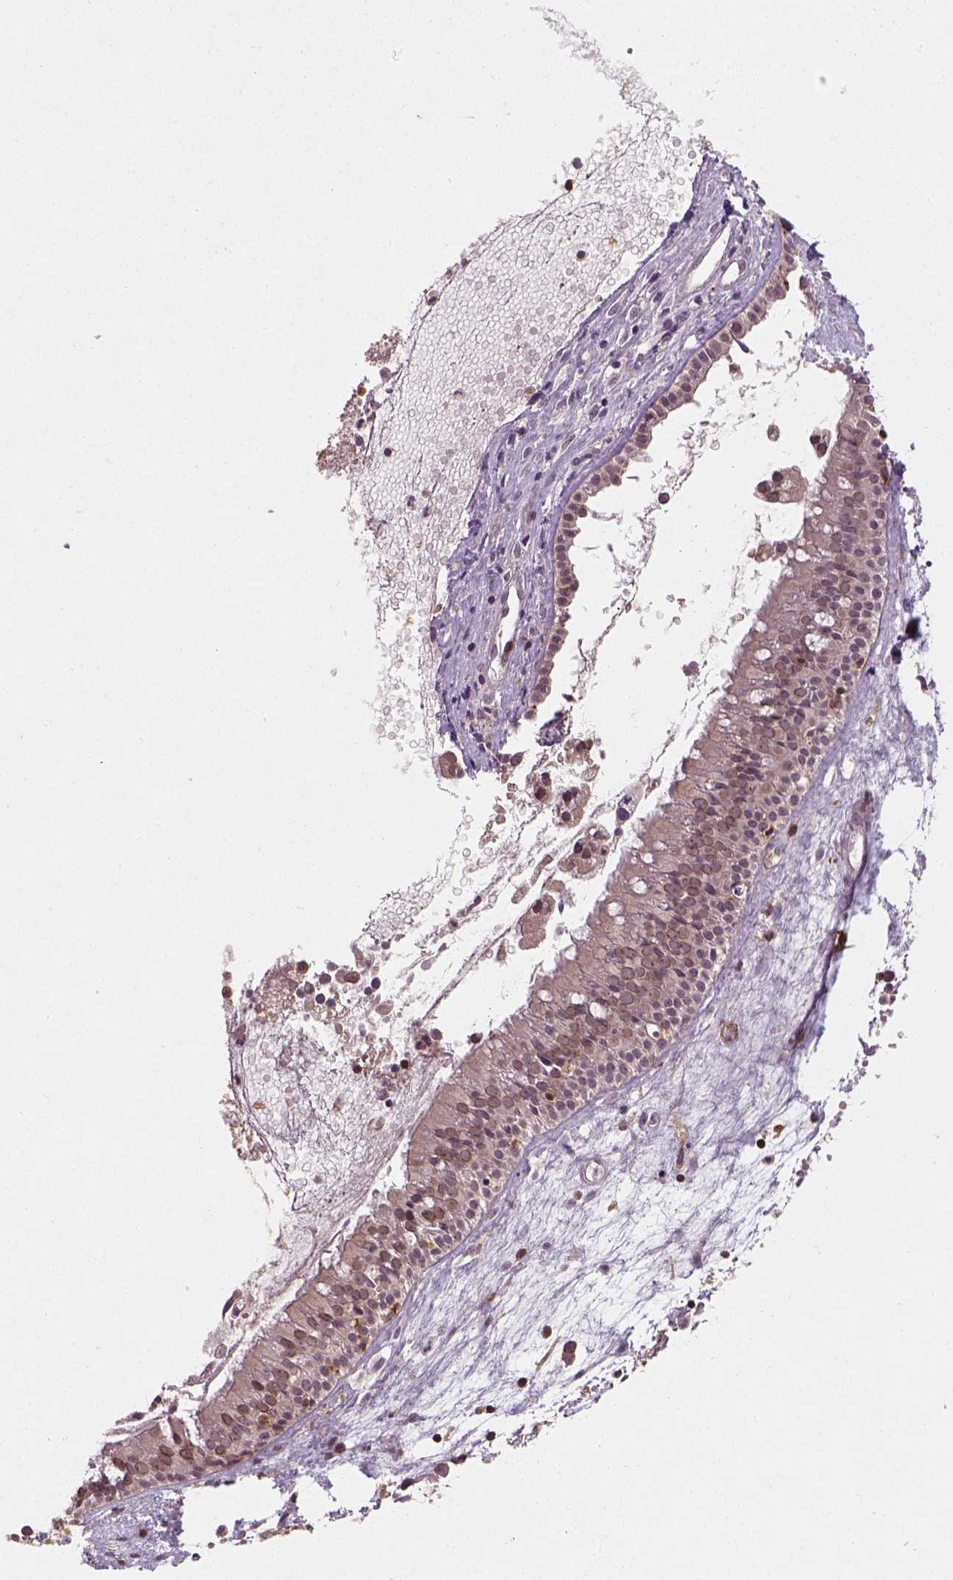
{"staining": {"intensity": "weak", "quantity": "<25%", "location": "cytoplasmic/membranous"}, "tissue": "nasopharynx", "cell_type": "Respiratory epithelial cells", "image_type": "normal", "snomed": [{"axis": "morphology", "description": "Normal tissue, NOS"}, {"axis": "topography", "description": "Nasopharynx"}], "caption": "Protein analysis of benign nasopharynx exhibits no significant staining in respiratory epithelial cells.", "gene": "CAMKK1", "patient": {"sex": "male", "age": 31}}